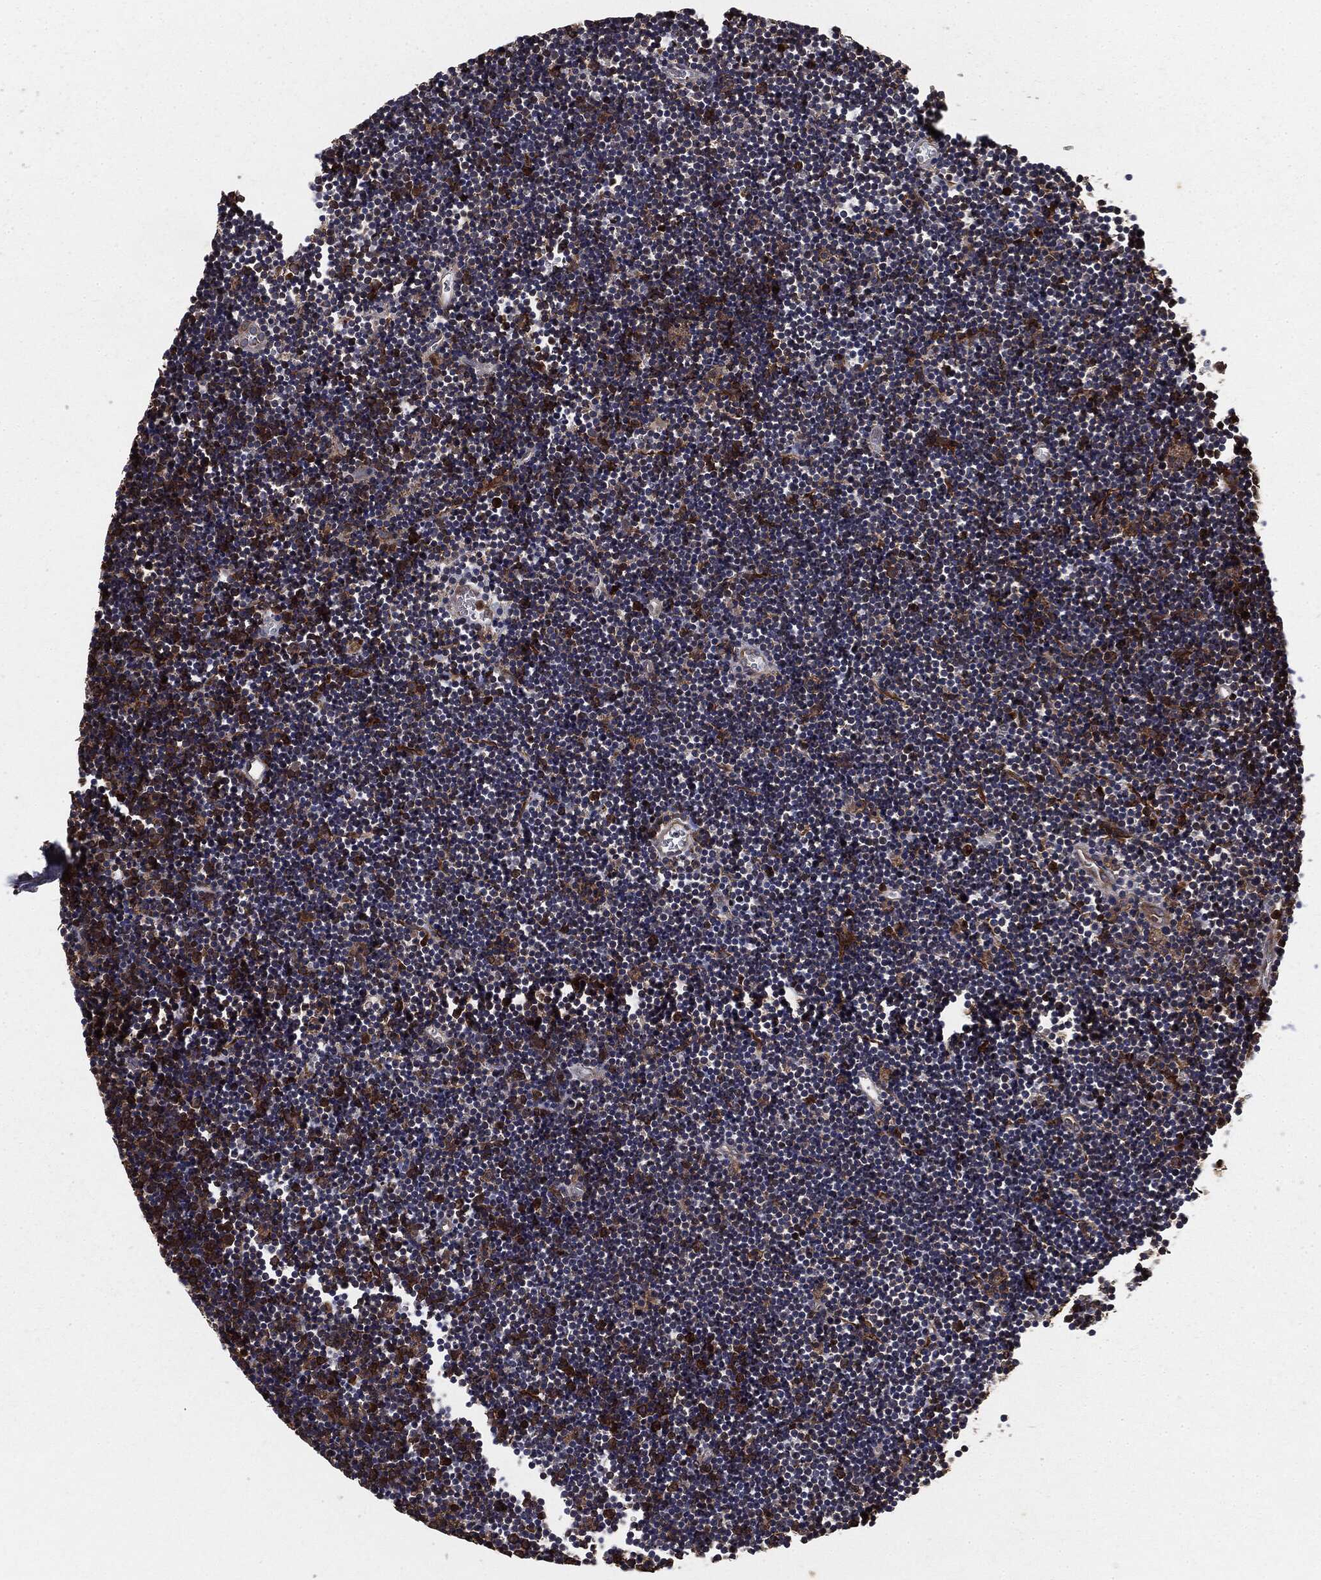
{"staining": {"intensity": "moderate", "quantity": "<25%", "location": "cytoplasmic/membranous"}, "tissue": "lymphoma", "cell_type": "Tumor cells", "image_type": "cancer", "snomed": [{"axis": "morphology", "description": "Malignant lymphoma, non-Hodgkin's type, Low grade"}, {"axis": "topography", "description": "Brain"}], "caption": "A micrograph of low-grade malignant lymphoma, non-Hodgkin's type stained for a protein shows moderate cytoplasmic/membranous brown staining in tumor cells.", "gene": "GNB5", "patient": {"sex": "female", "age": 66}}